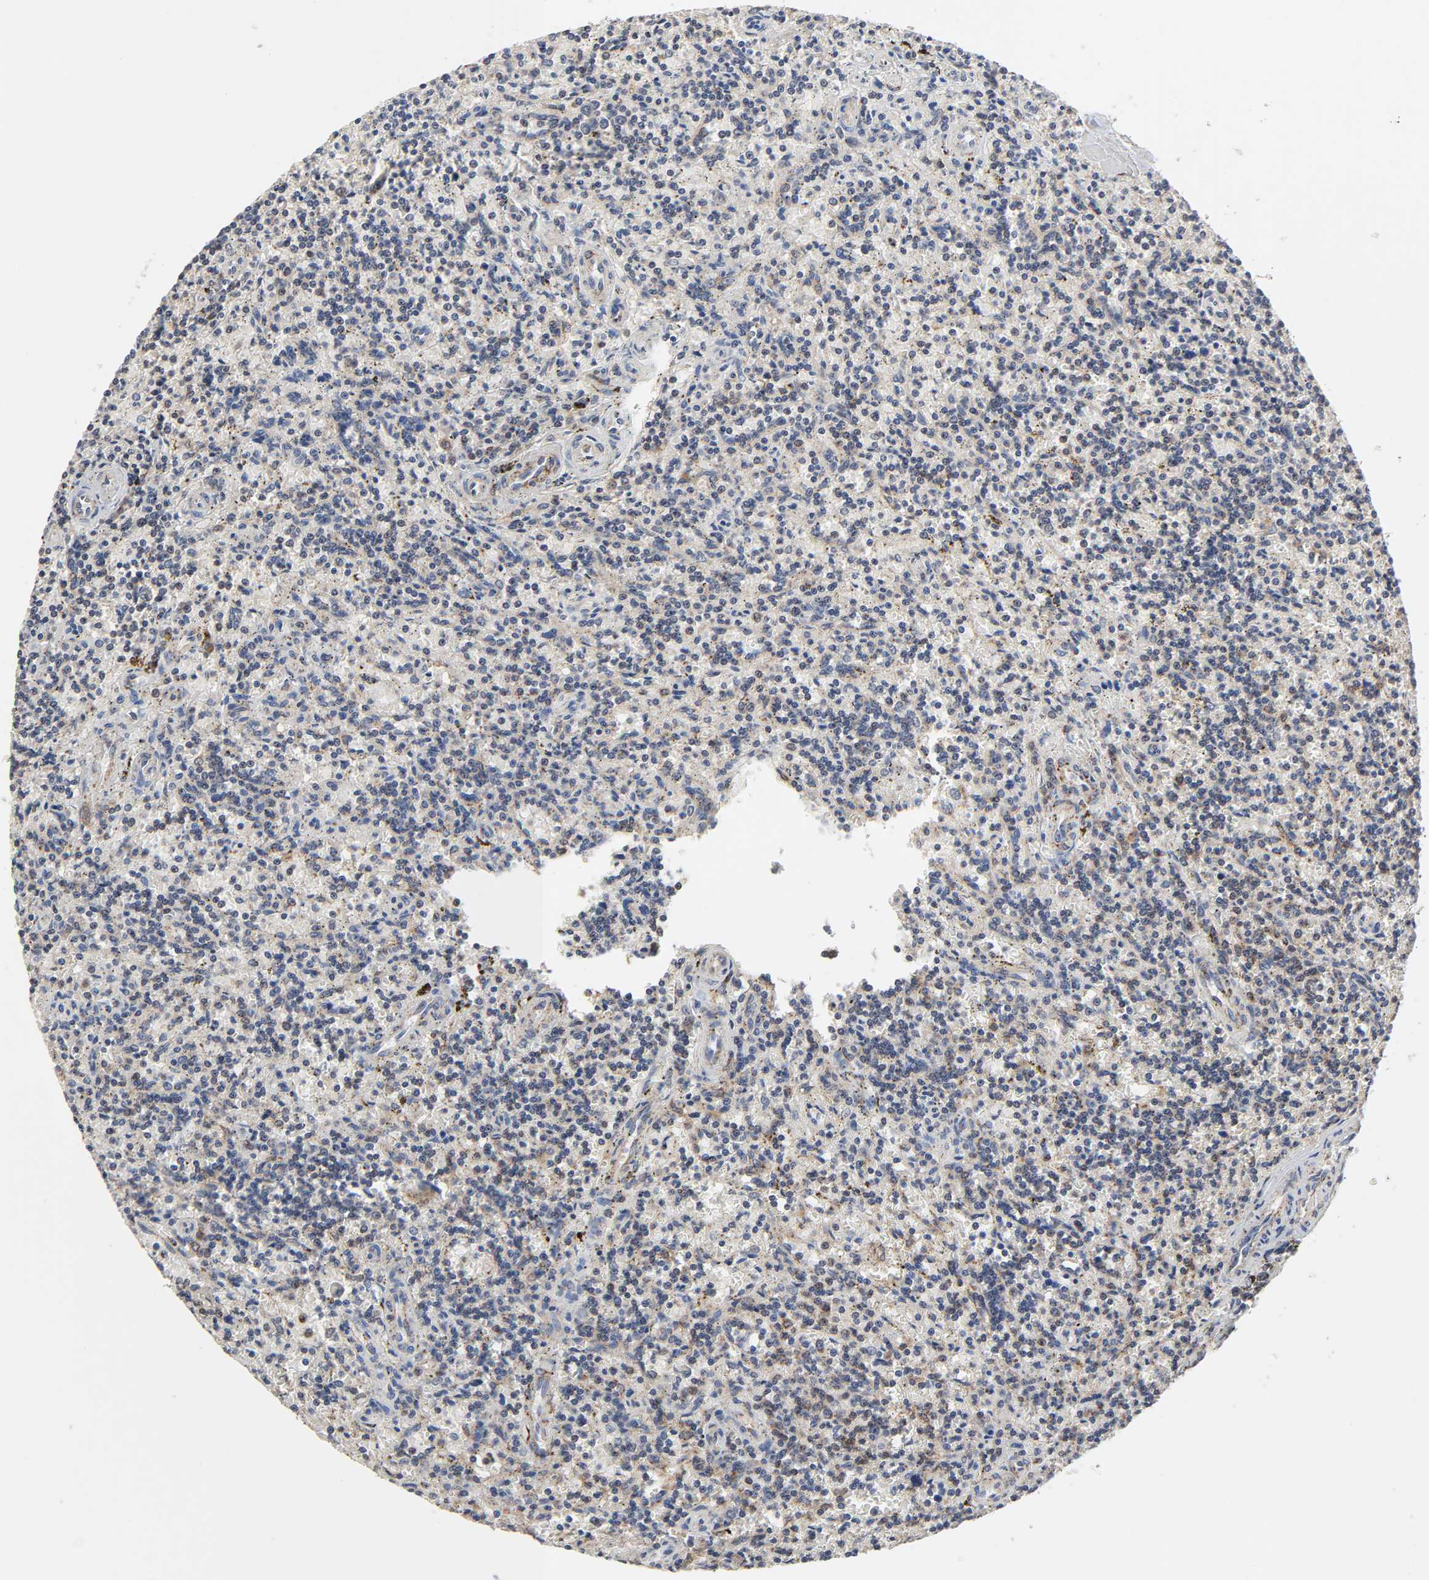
{"staining": {"intensity": "weak", "quantity": "<25%", "location": "cytoplasmic/membranous"}, "tissue": "lymphoma", "cell_type": "Tumor cells", "image_type": "cancer", "snomed": [{"axis": "morphology", "description": "Malignant lymphoma, non-Hodgkin's type, Low grade"}, {"axis": "topography", "description": "Spleen"}], "caption": "Low-grade malignant lymphoma, non-Hodgkin's type was stained to show a protein in brown. There is no significant expression in tumor cells.", "gene": "COX6B1", "patient": {"sex": "male", "age": 73}}